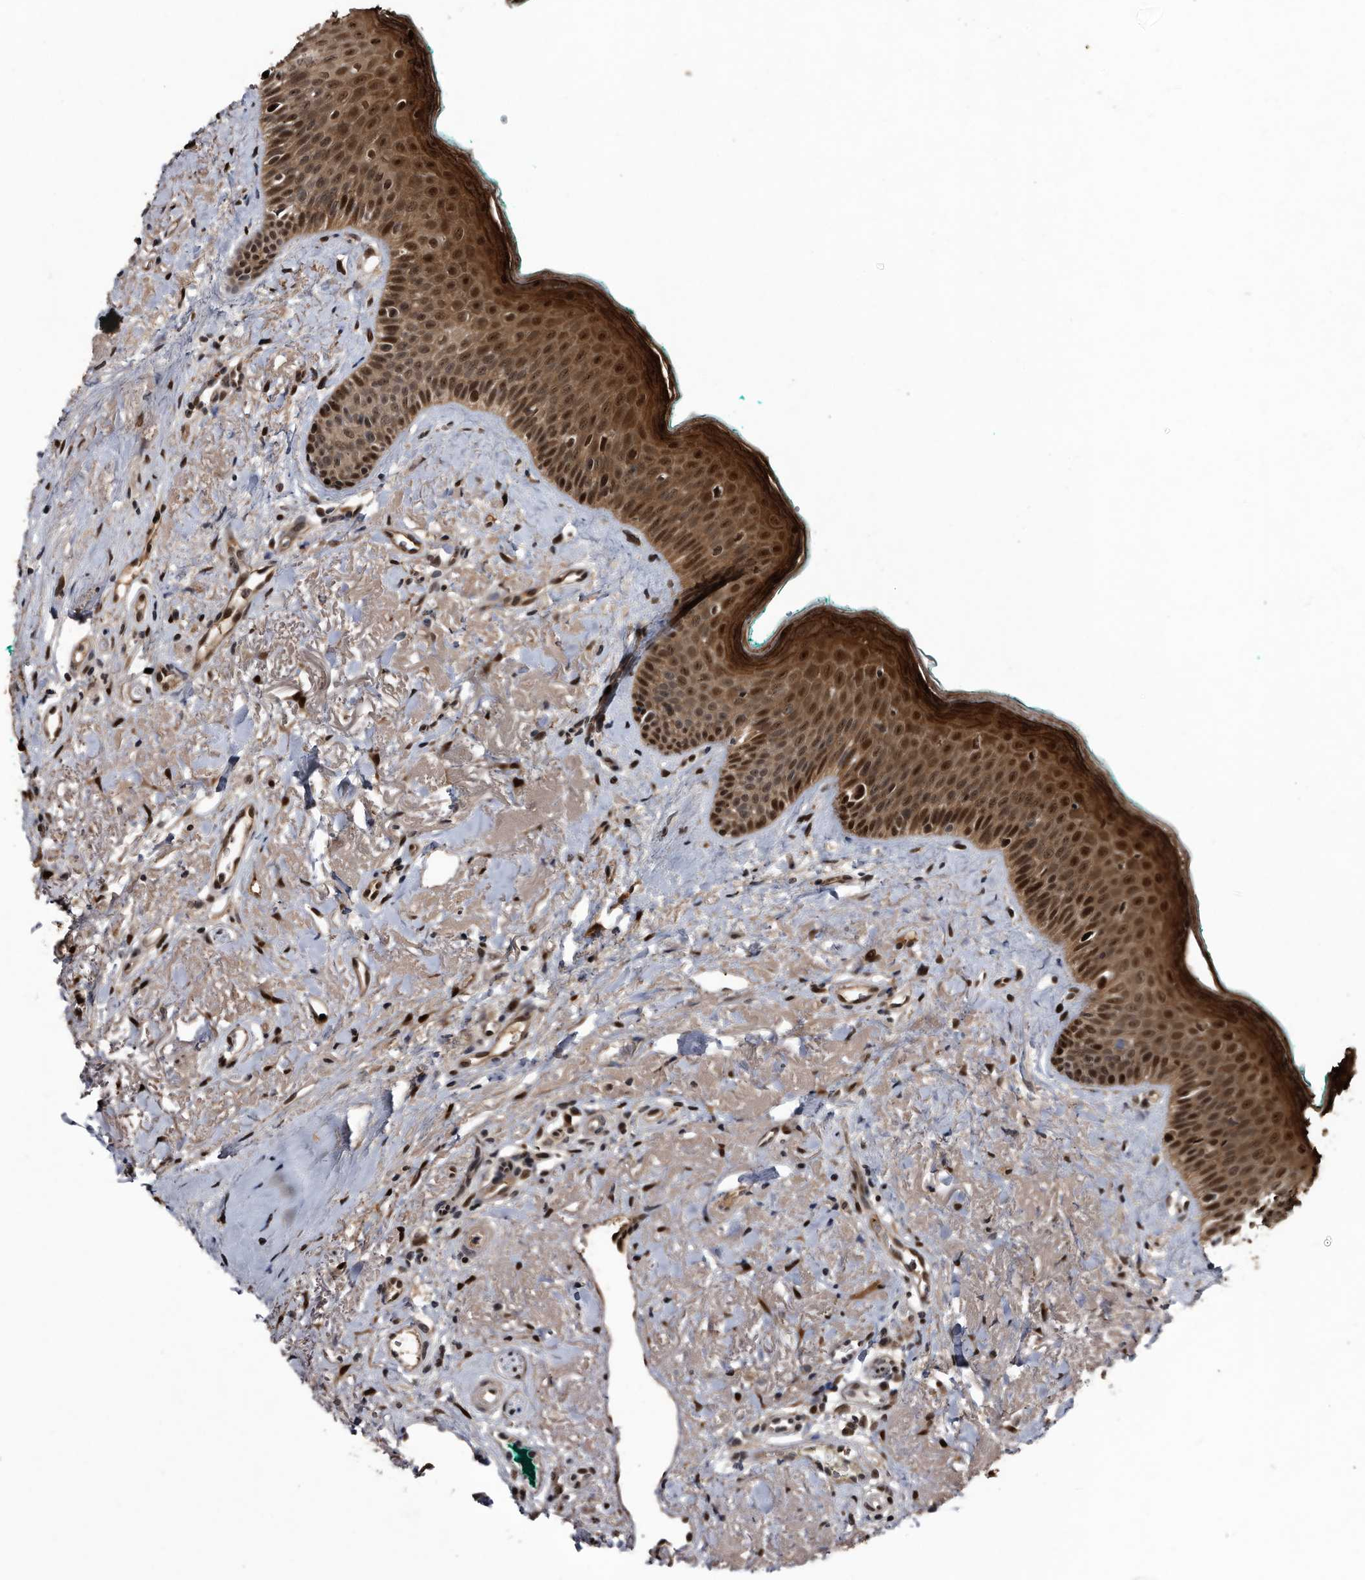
{"staining": {"intensity": "moderate", "quantity": ">75%", "location": "cytoplasmic/membranous,nuclear"}, "tissue": "oral mucosa", "cell_type": "Squamous epithelial cells", "image_type": "normal", "snomed": [{"axis": "morphology", "description": "Normal tissue, NOS"}, {"axis": "topography", "description": "Oral tissue"}], "caption": "Immunohistochemistry image of unremarkable oral mucosa: oral mucosa stained using immunohistochemistry reveals medium levels of moderate protein expression localized specifically in the cytoplasmic/membranous,nuclear of squamous epithelial cells, appearing as a cytoplasmic/membranous,nuclear brown color.", "gene": "RAD23B", "patient": {"sex": "female", "age": 70}}